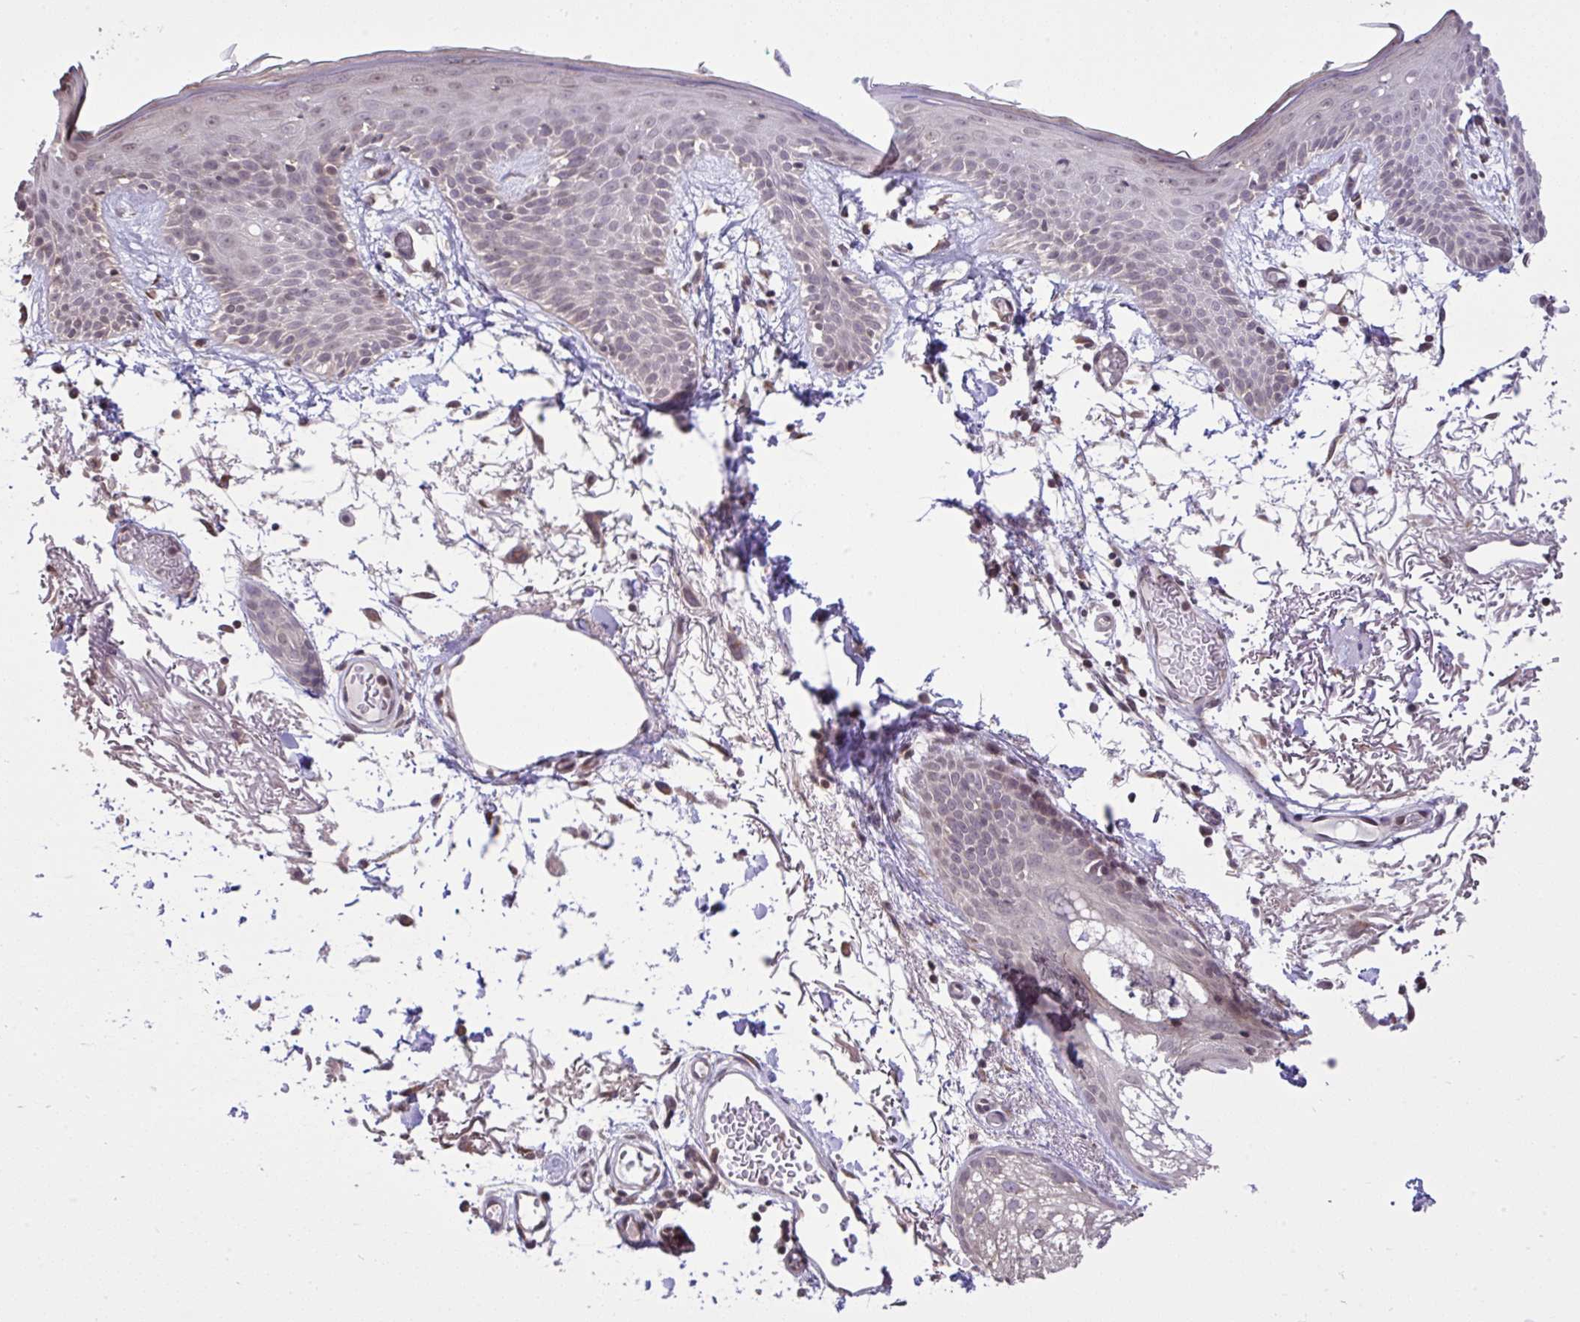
{"staining": {"intensity": "moderate", "quantity": ">75%", "location": "cytoplasmic/membranous"}, "tissue": "skin", "cell_type": "Fibroblasts", "image_type": "normal", "snomed": [{"axis": "morphology", "description": "Normal tissue, NOS"}, {"axis": "topography", "description": "Skin"}], "caption": "This photomicrograph reveals immunohistochemistry staining of unremarkable human skin, with medium moderate cytoplasmic/membranous positivity in approximately >75% of fibroblasts.", "gene": "CYP20A1", "patient": {"sex": "male", "age": 79}}